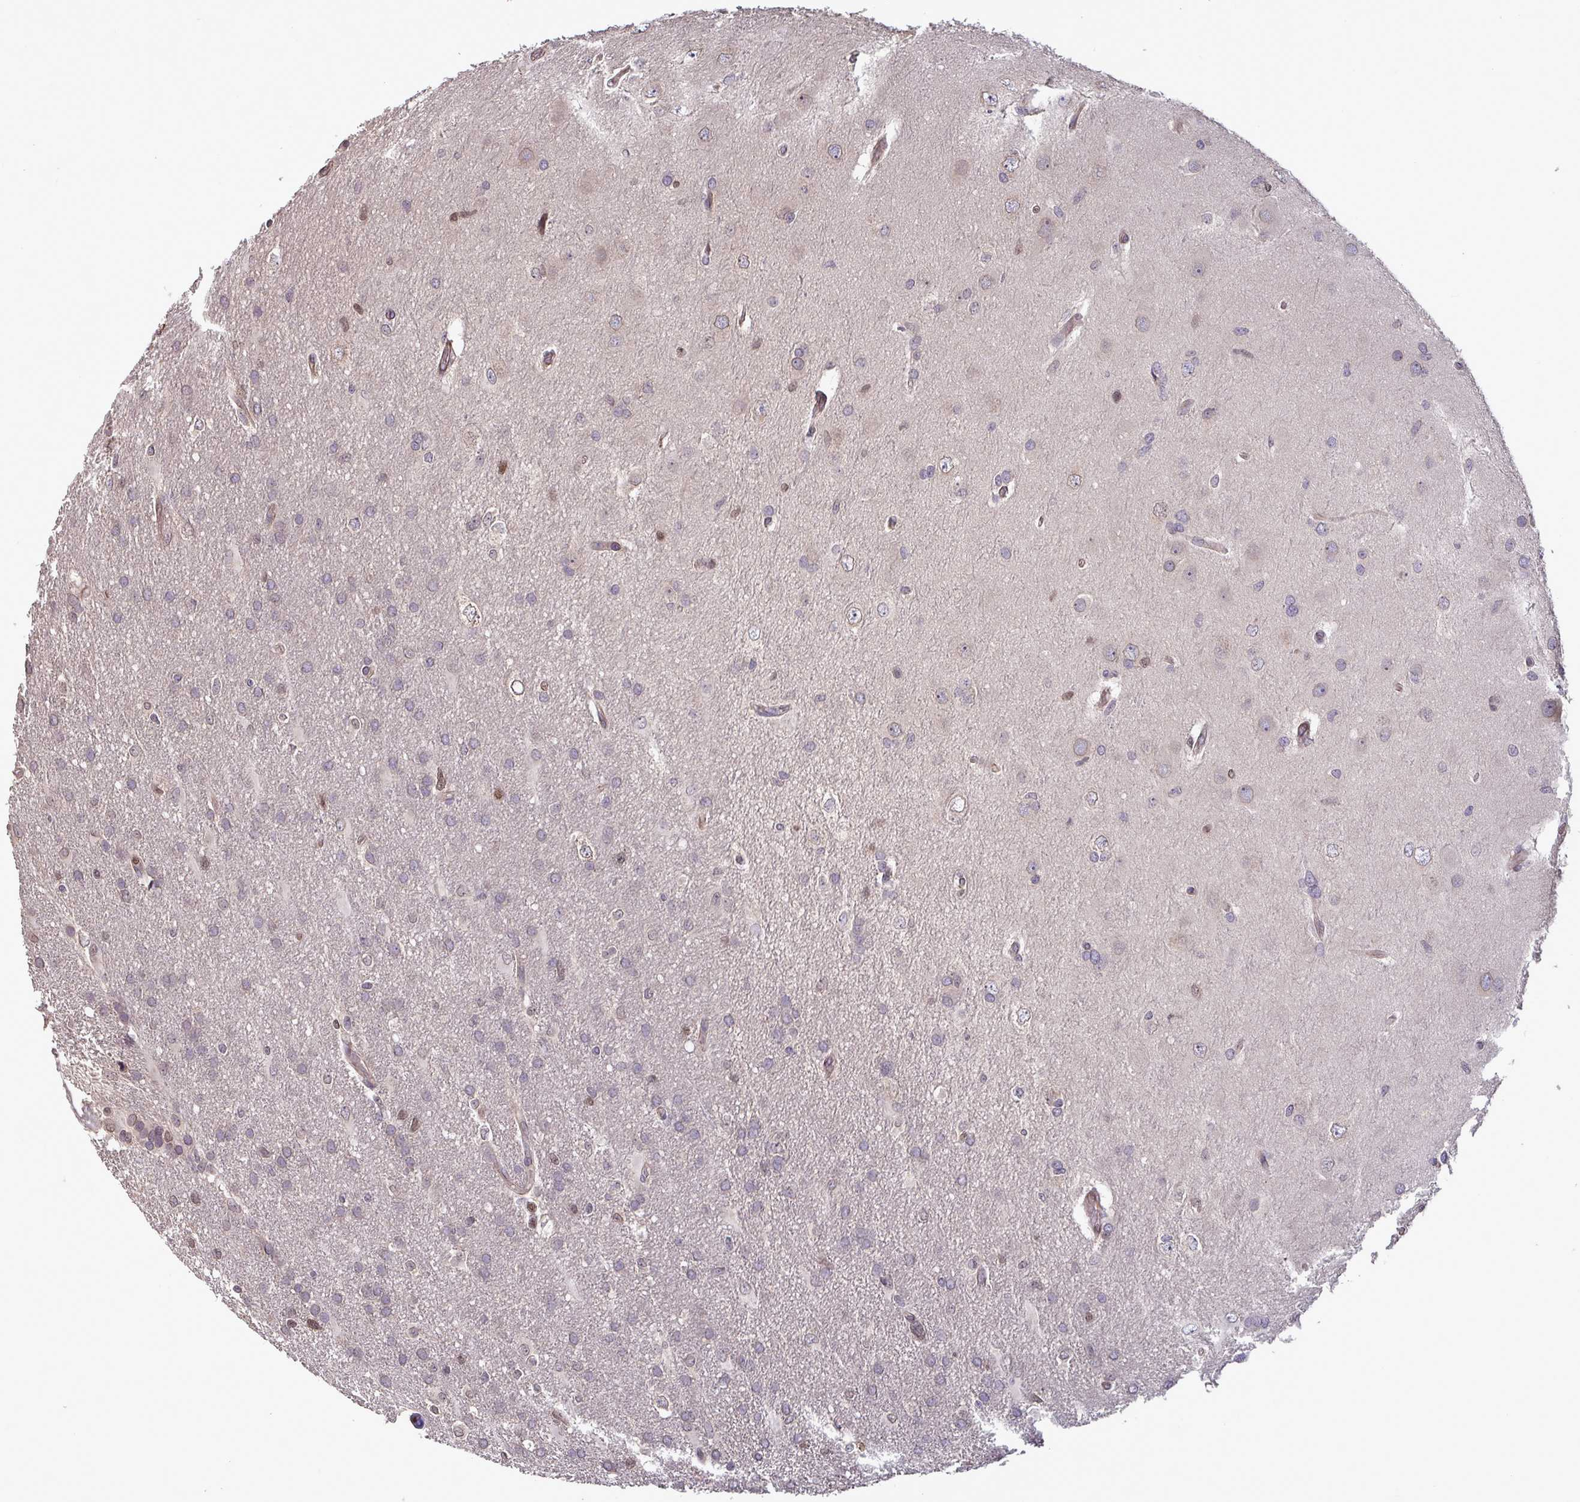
{"staining": {"intensity": "moderate", "quantity": "<25%", "location": "nuclear"}, "tissue": "glioma", "cell_type": "Tumor cells", "image_type": "cancer", "snomed": [{"axis": "morphology", "description": "Glioma, malignant, High grade"}, {"axis": "topography", "description": "Brain"}], "caption": "The image displays a brown stain indicating the presence of a protein in the nuclear of tumor cells in high-grade glioma (malignant).", "gene": "IPO5", "patient": {"sex": "male", "age": 53}}